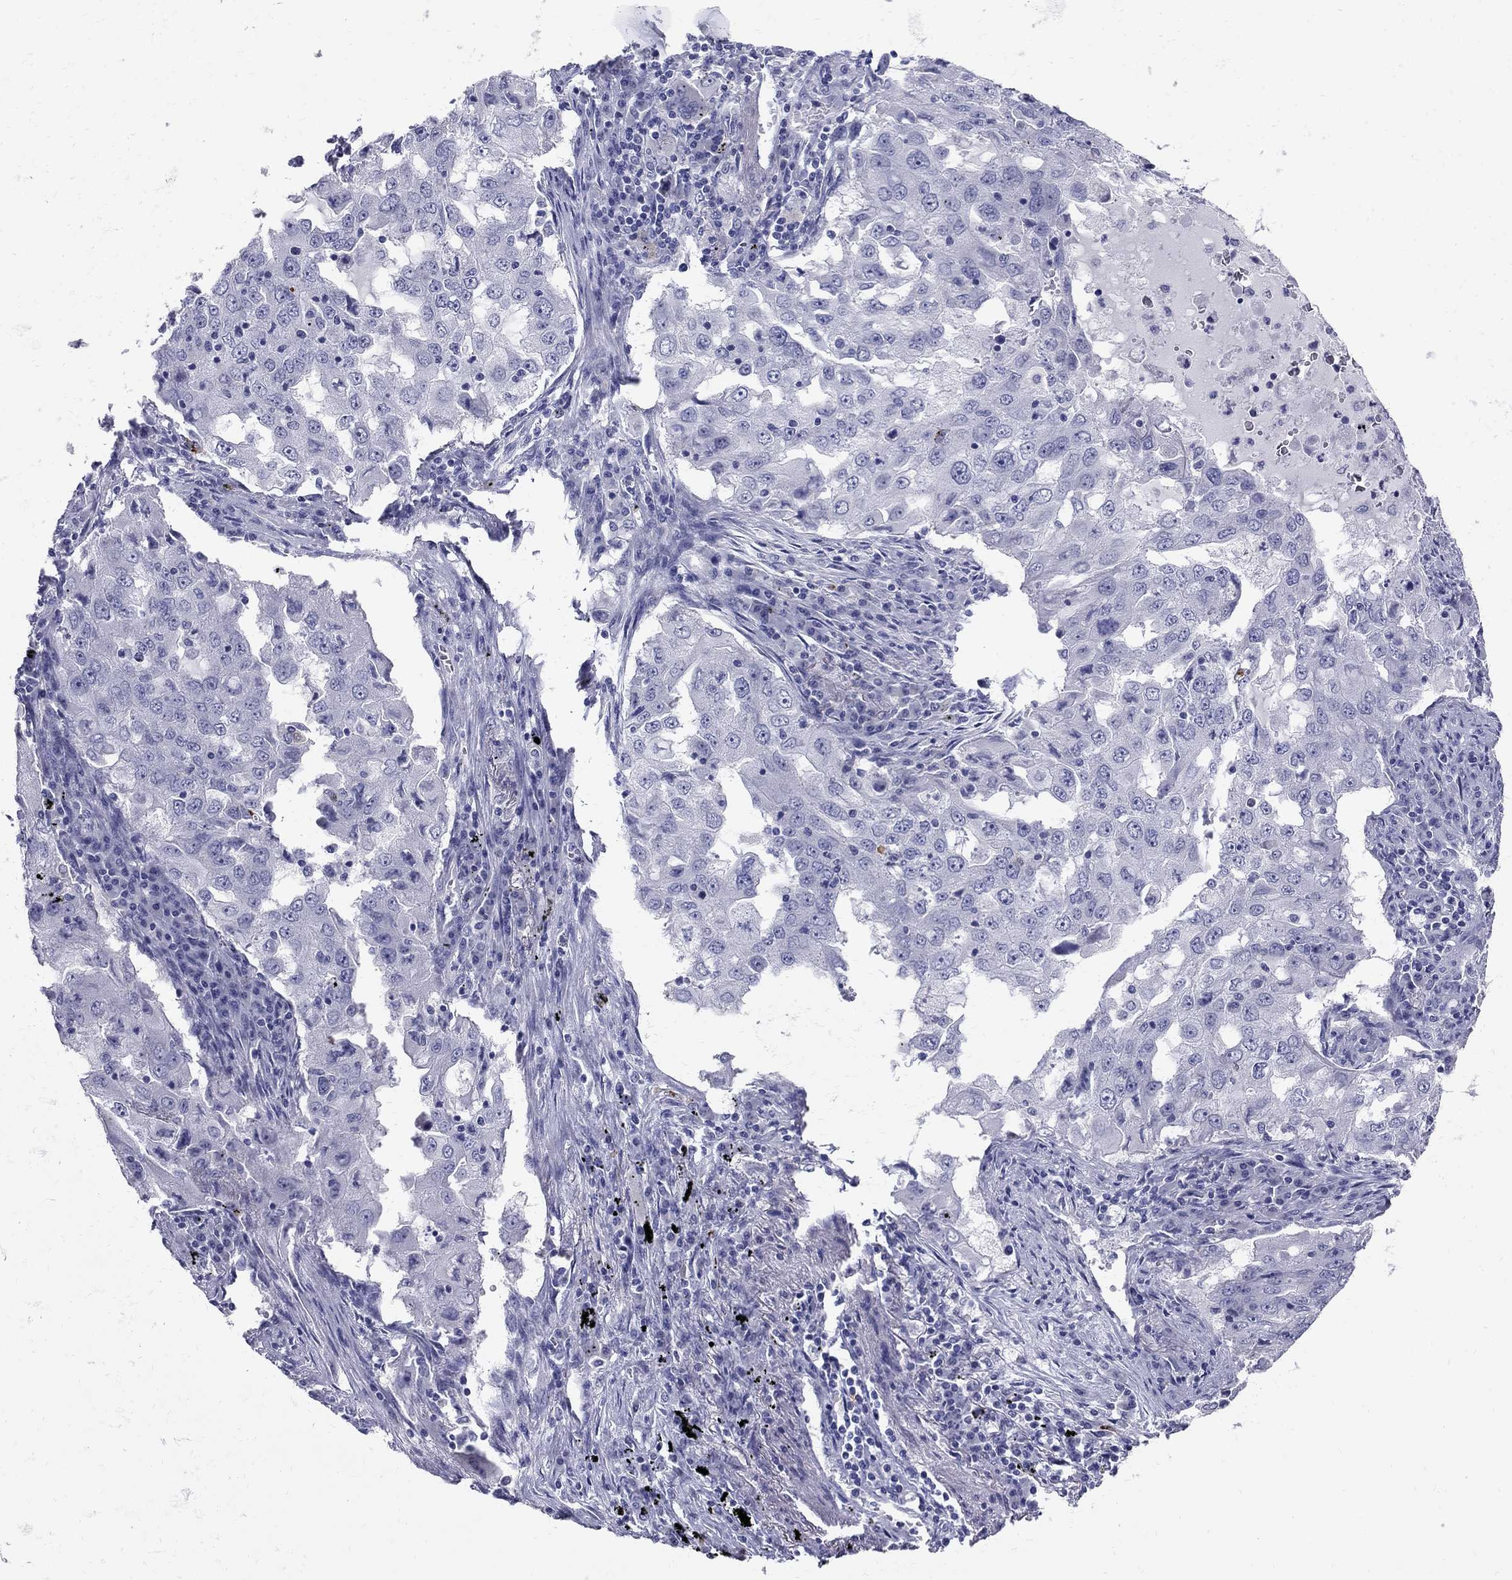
{"staining": {"intensity": "negative", "quantity": "none", "location": "none"}, "tissue": "lung cancer", "cell_type": "Tumor cells", "image_type": "cancer", "snomed": [{"axis": "morphology", "description": "Adenocarcinoma, NOS"}, {"axis": "topography", "description": "Lung"}], "caption": "DAB (3,3'-diaminobenzidine) immunohistochemical staining of lung cancer demonstrates no significant staining in tumor cells. (DAB IHC, high magnification).", "gene": "TP53TG5", "patient": {"sex": "female", "age": 61}}